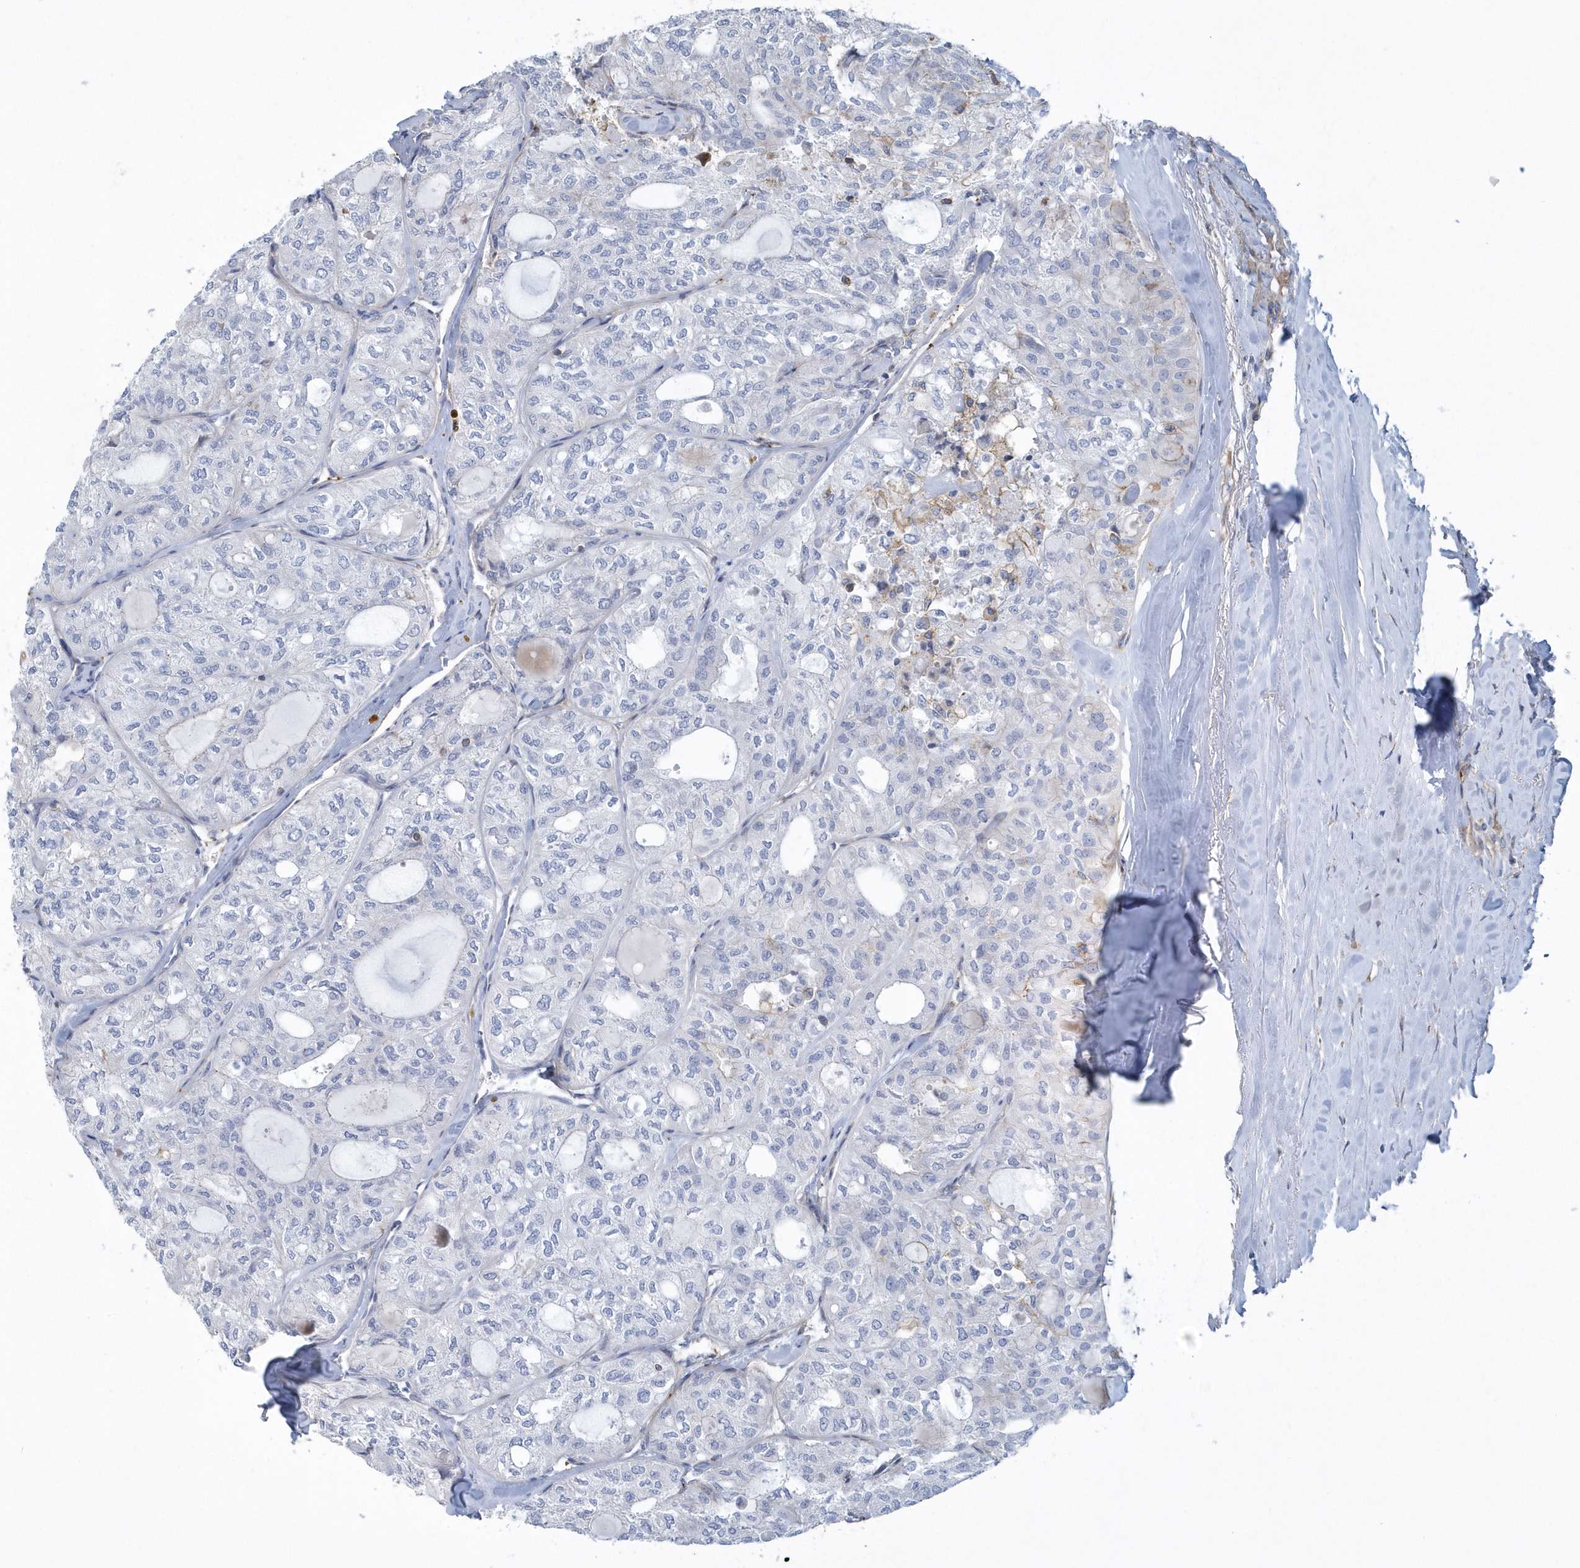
{"staining": {"intensity": "negative", "quantity": "none", "location": "none"}, "tissue": "thyroid cancer", "cell_type": "Tumor cells", "image_type": "cancer", "snomed": [{"axis": "morphology", "description": "Follicular adenoma carcinoma, NOS"}, {"axis": "topography", "description": "Thyroid gland"}], "caption": "Immunohistochemistry of follicular adenoma carcinoma (thyroid) shows no staining in tumor cells. (Brightfield microscopy of DAB immunohistochemistry at high magnification).", "gene": "ARAP2", "patient": {"sex": "male", "age": 75}}